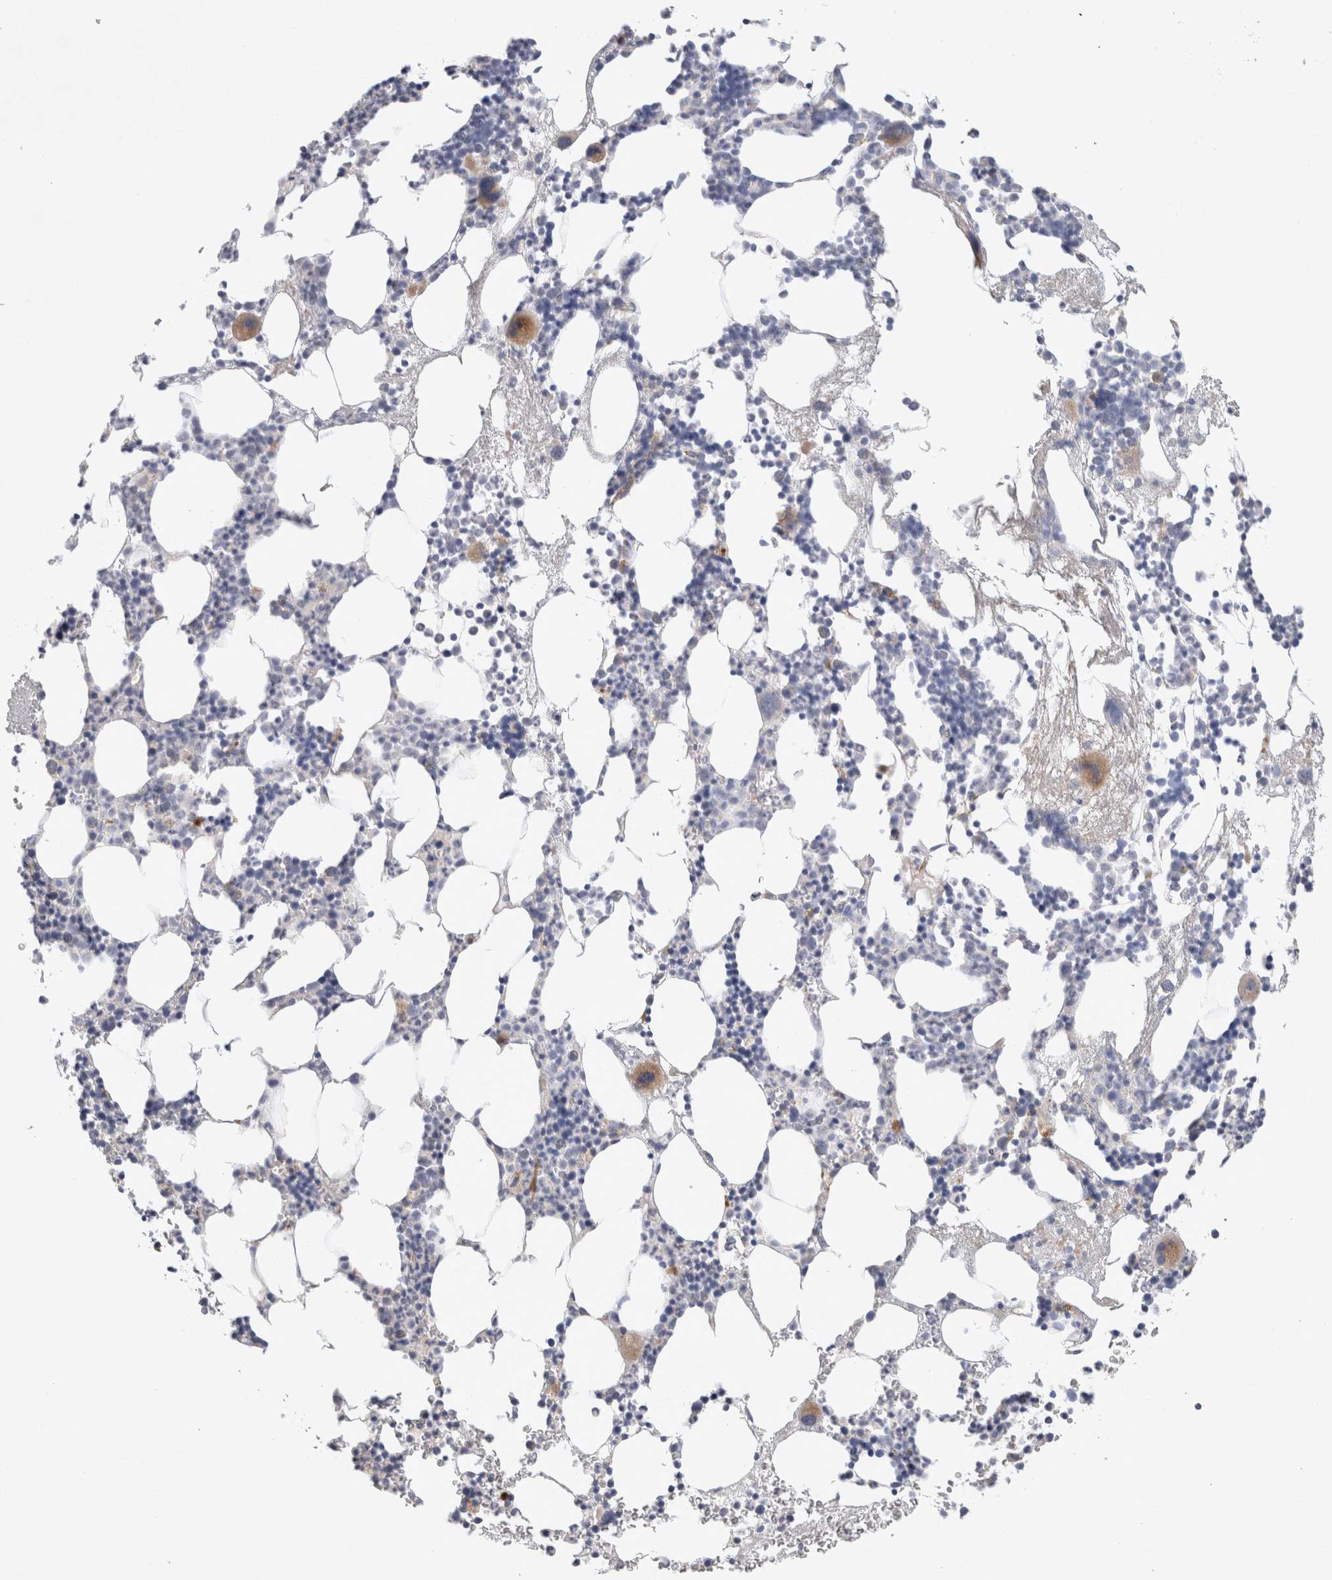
{"staining": {"intensity": "moderate", "quantity": "<25%", "location": "cytoplasmic/membranous"}, "tissue": "bone marrow", "cell_type": "Hematopoietic cells", "image_type": "normal", "snomed": [{"axis": "morphology", "description": "Normal tissue, NOS"}, {"axis": "morphology", "description": "Inflammation, NOS"}, {"axis": "topography", "description": "Bone marrow"}], "caption": "Immunohistochemical staining of normal bone marrow displays moderate cytoplasmic/membranous protein expression in about <25% of hematopoietic cells. (DAB IHC with brightfield microscopy, high magnification).", "gene": "HPGDS", "patient": {"sex": "female", "age": 67}}